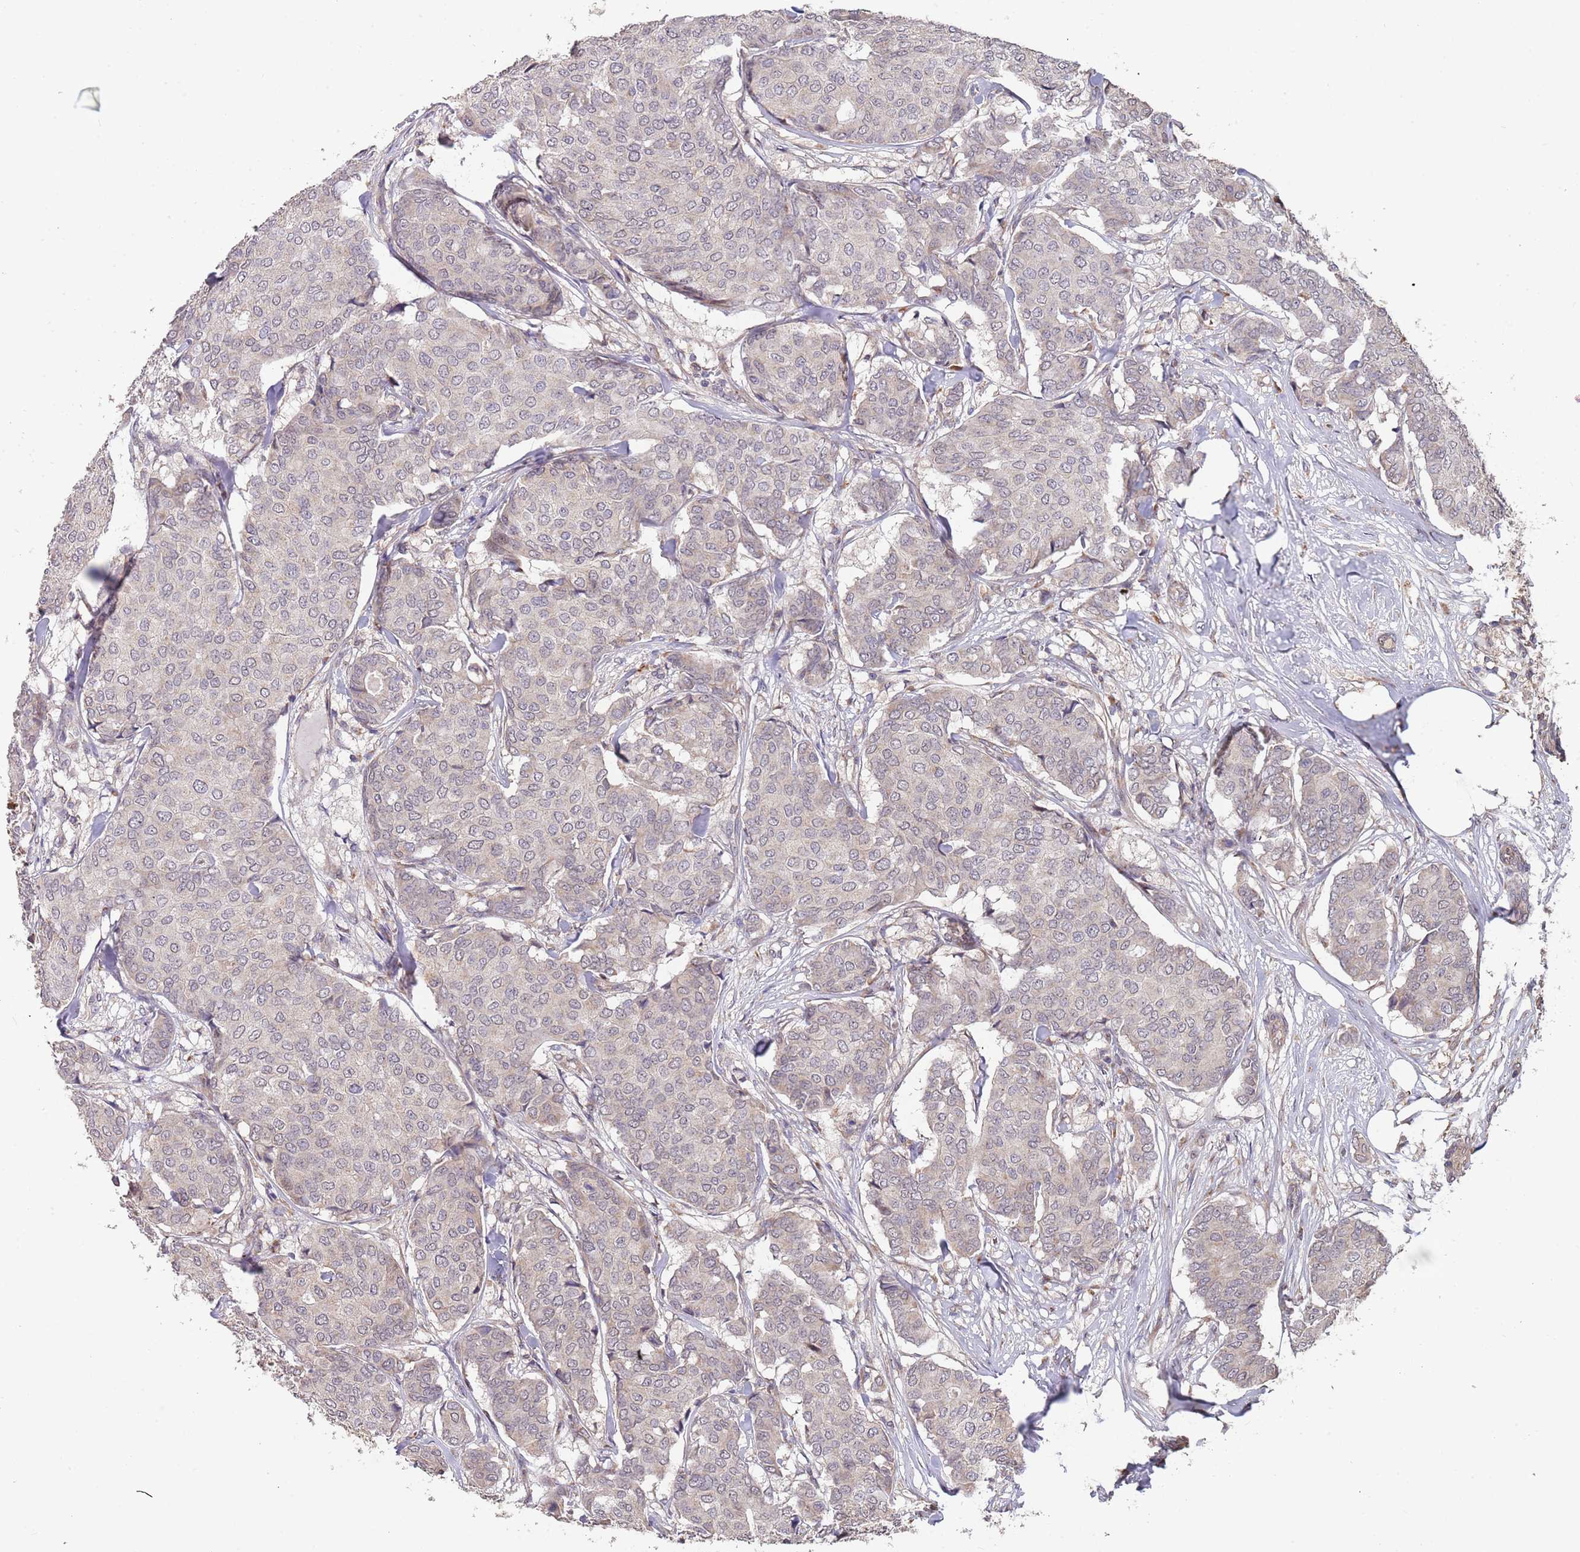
{"staining": {"intensity": "negative", "quantity": "none", "location": "none"}, "tissue": "breast cancer", "cell_type": "Tumor cells", "image_type": "cancer", "snomed": [{"axis": "morphology", "description": "Duct carcinoma"}, {"axis": "topography", "description": "Breast"}], "caption": "Immunohistochemical staining of breast invasive ductal carcinoma shows no significant positivity in tumor cells. The staining was performed using DAB (3,3'-diaminobenzidine) to visualize the protein expression in brown, while the nuclei were stained in blue with hematoxylin (Magnification: 20x).", "gene": "TMEM64", "patient": {"sex": "female", "age": 75}}